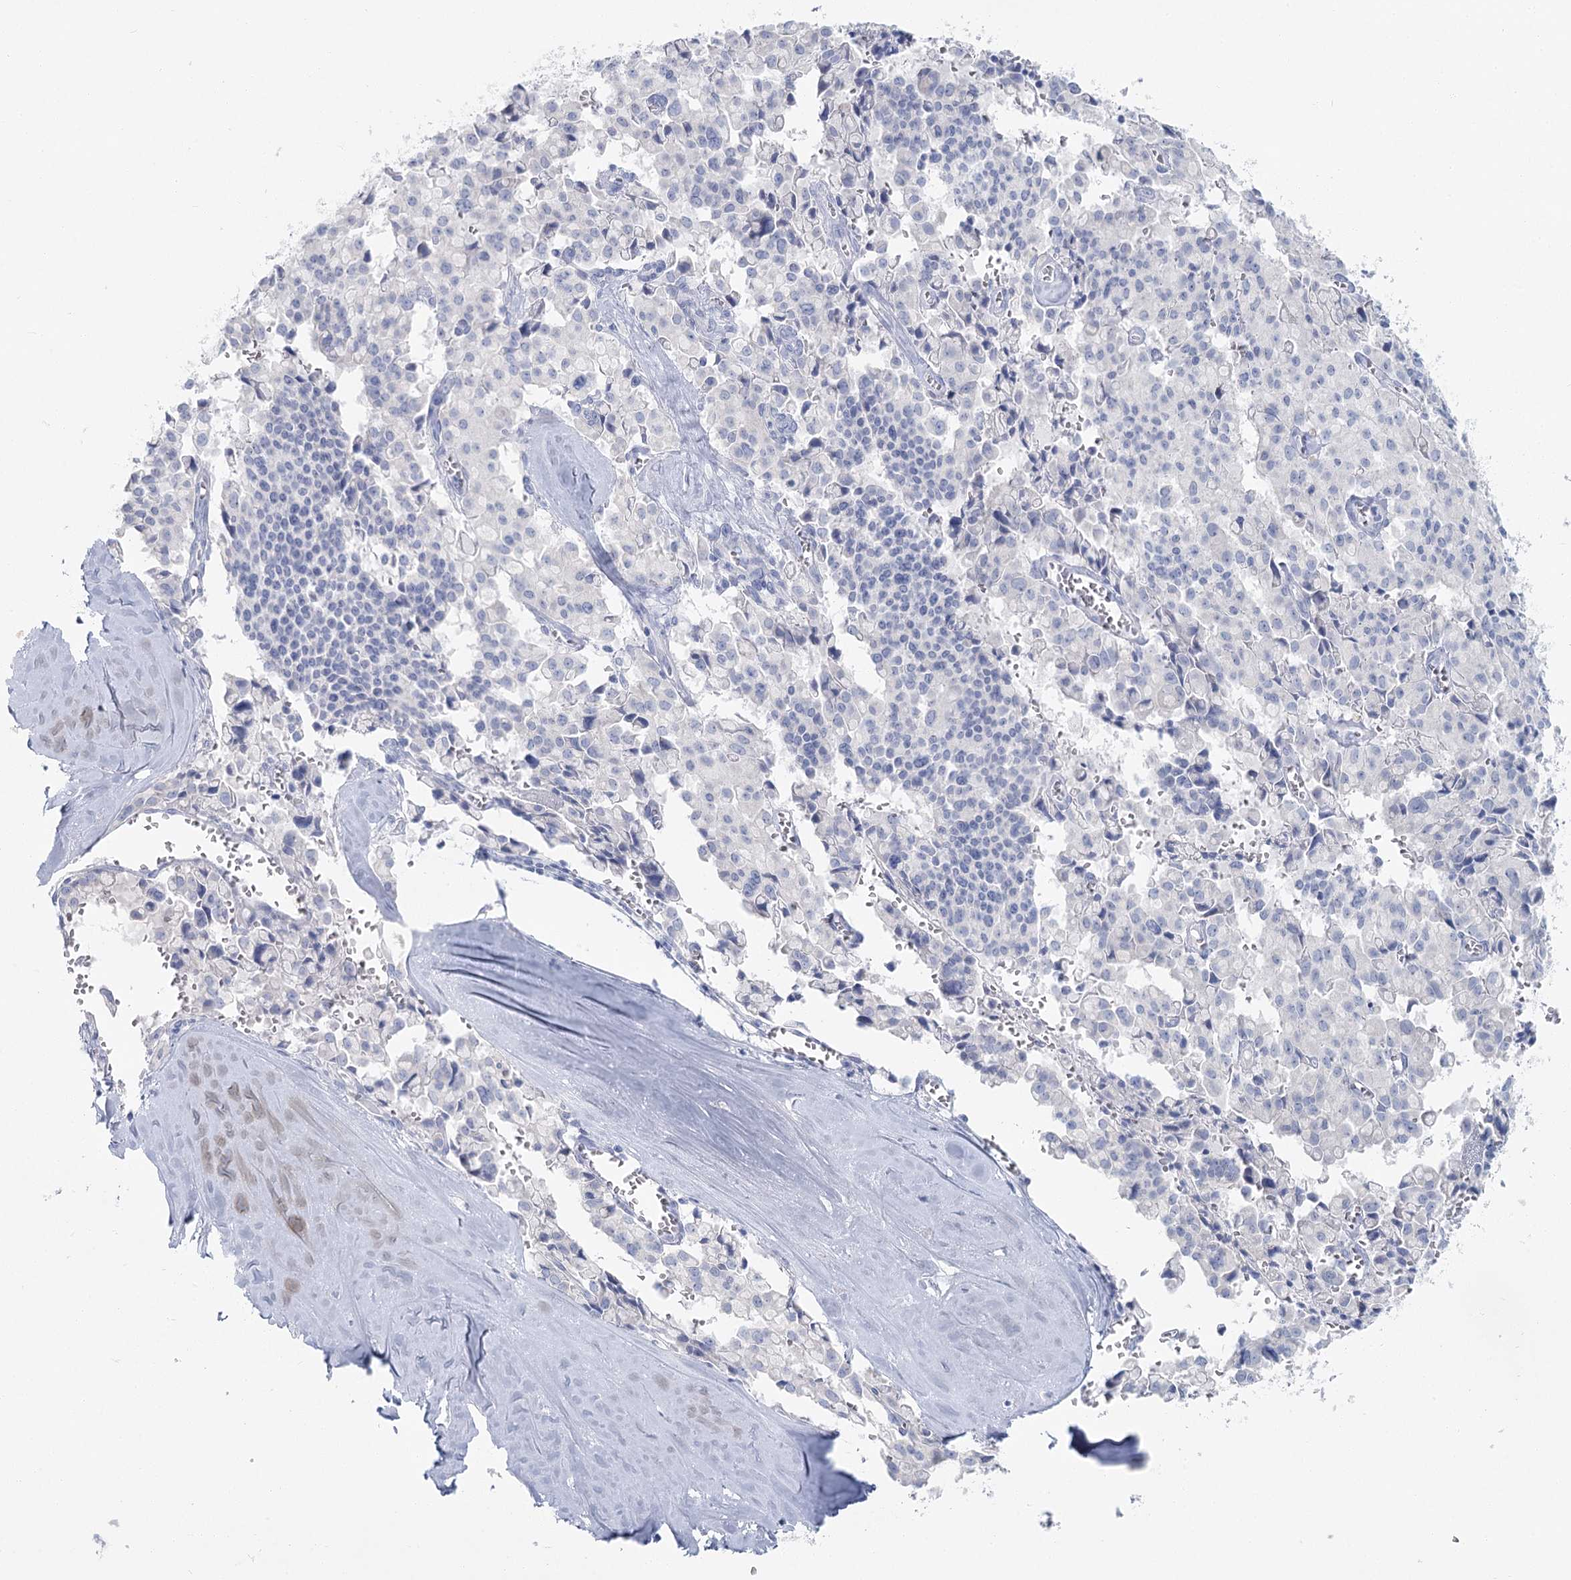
{"staining": {"intensity": "negative", "quantity": "none", "location": "none"}, "tissue": "pancreatic cancer", "cell_type": "Tumor cells", "image_type": "cancer", "snomed": [{"axis": "morphology", "description": "Adenocarcinoma, NOS"}, {"axis": "topography", "description": "Pancreas"}], "caption": "This is an immunohistochemistry (IHC) image of pancreatic adenocarcinoma. There is no staining in tumor cells.", "gene": "IFIT5", "patient": {"sex": "male", "age": 65}}